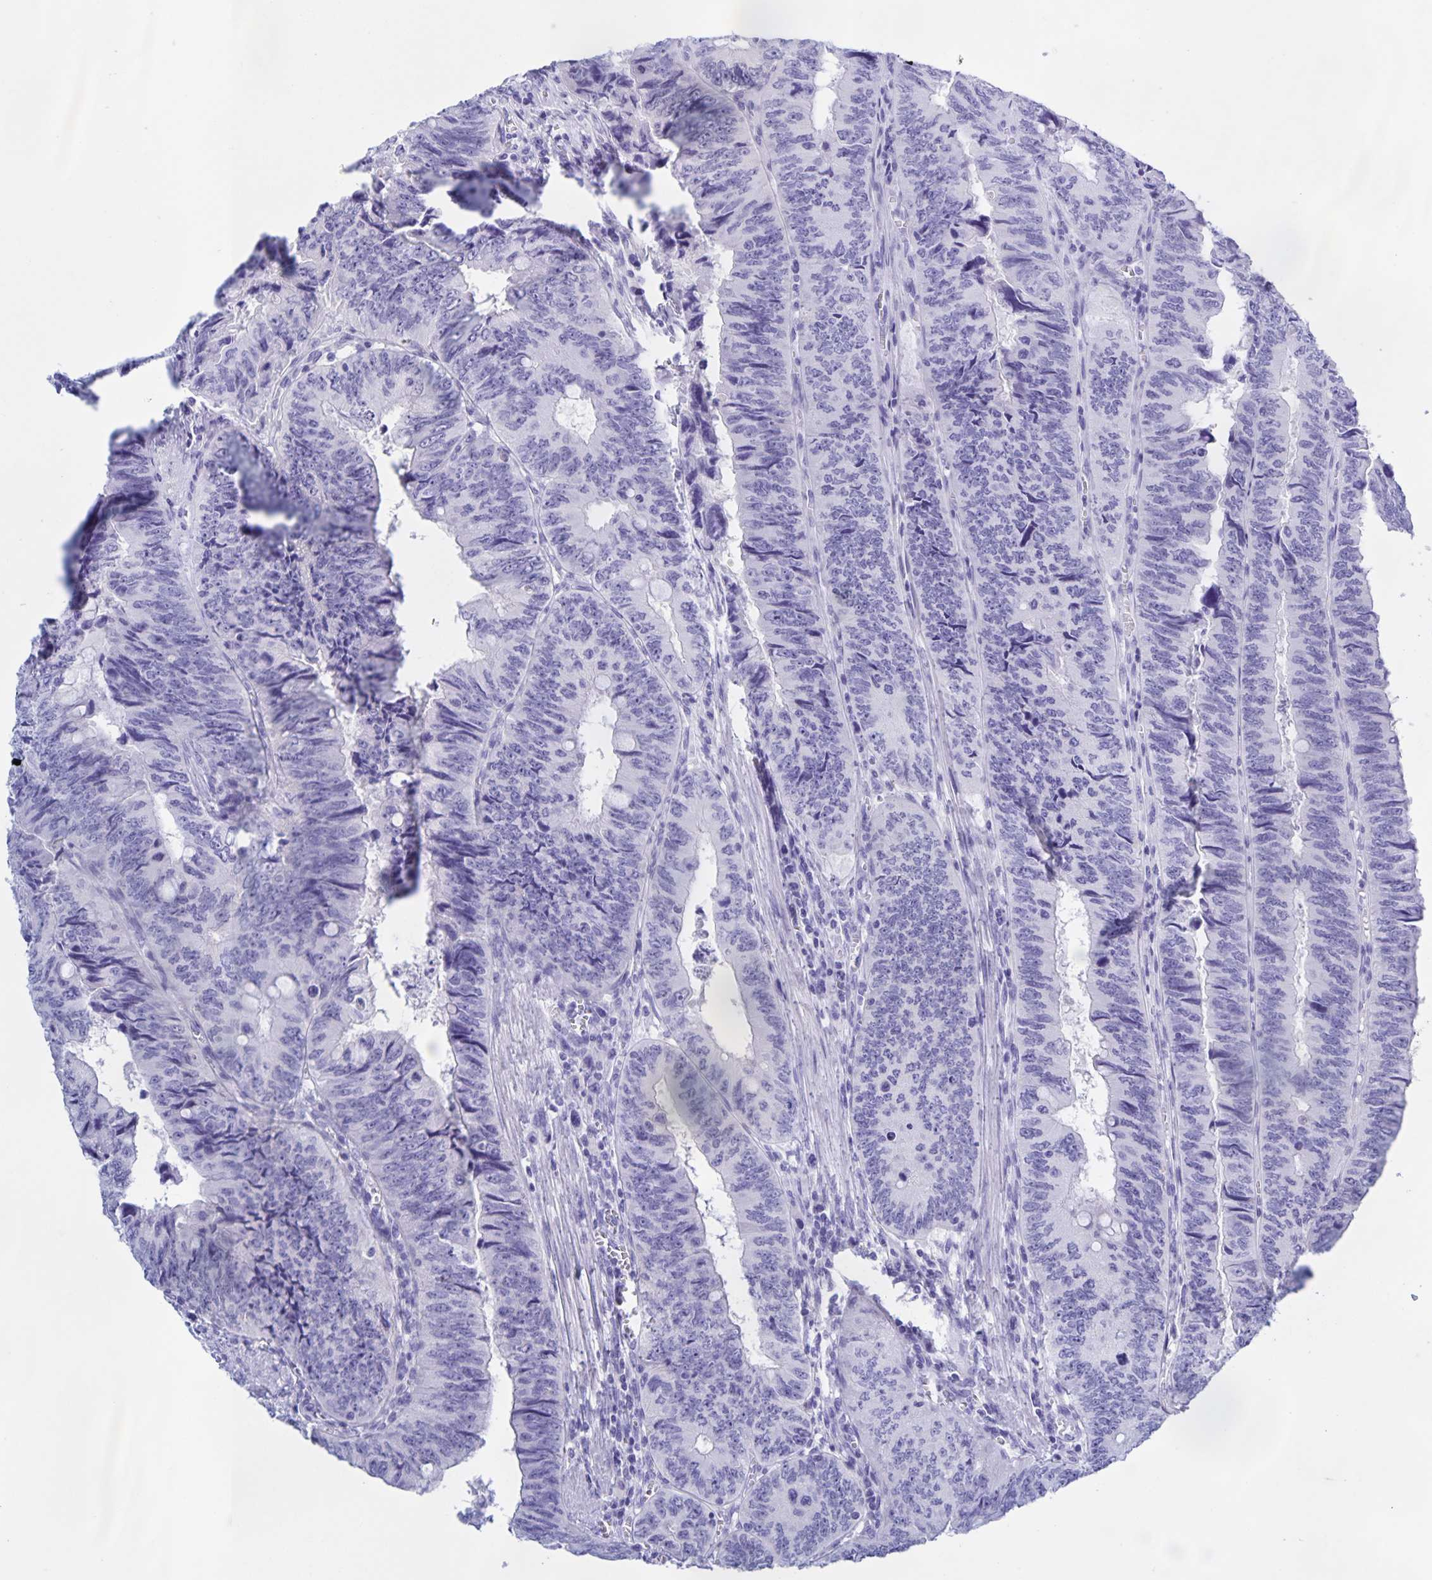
{"staining": {"intensity": "negative", "quantity": "none", "location": "none"}, "tissue": "colorectal cancer", "cell_type": "Tumor cells", "image_type": "cancer", "snomed": [{"axis": "morphology", "description": "Adenocarcinoma, NOS"}, {"axis": "topography", "description": "Colon"}], "caption": "Tumor cells show no significant expression in colorectal adenocarcinoma.", "gene": "CATSPER4", "patient": {"sex": "female", "age": 84}}